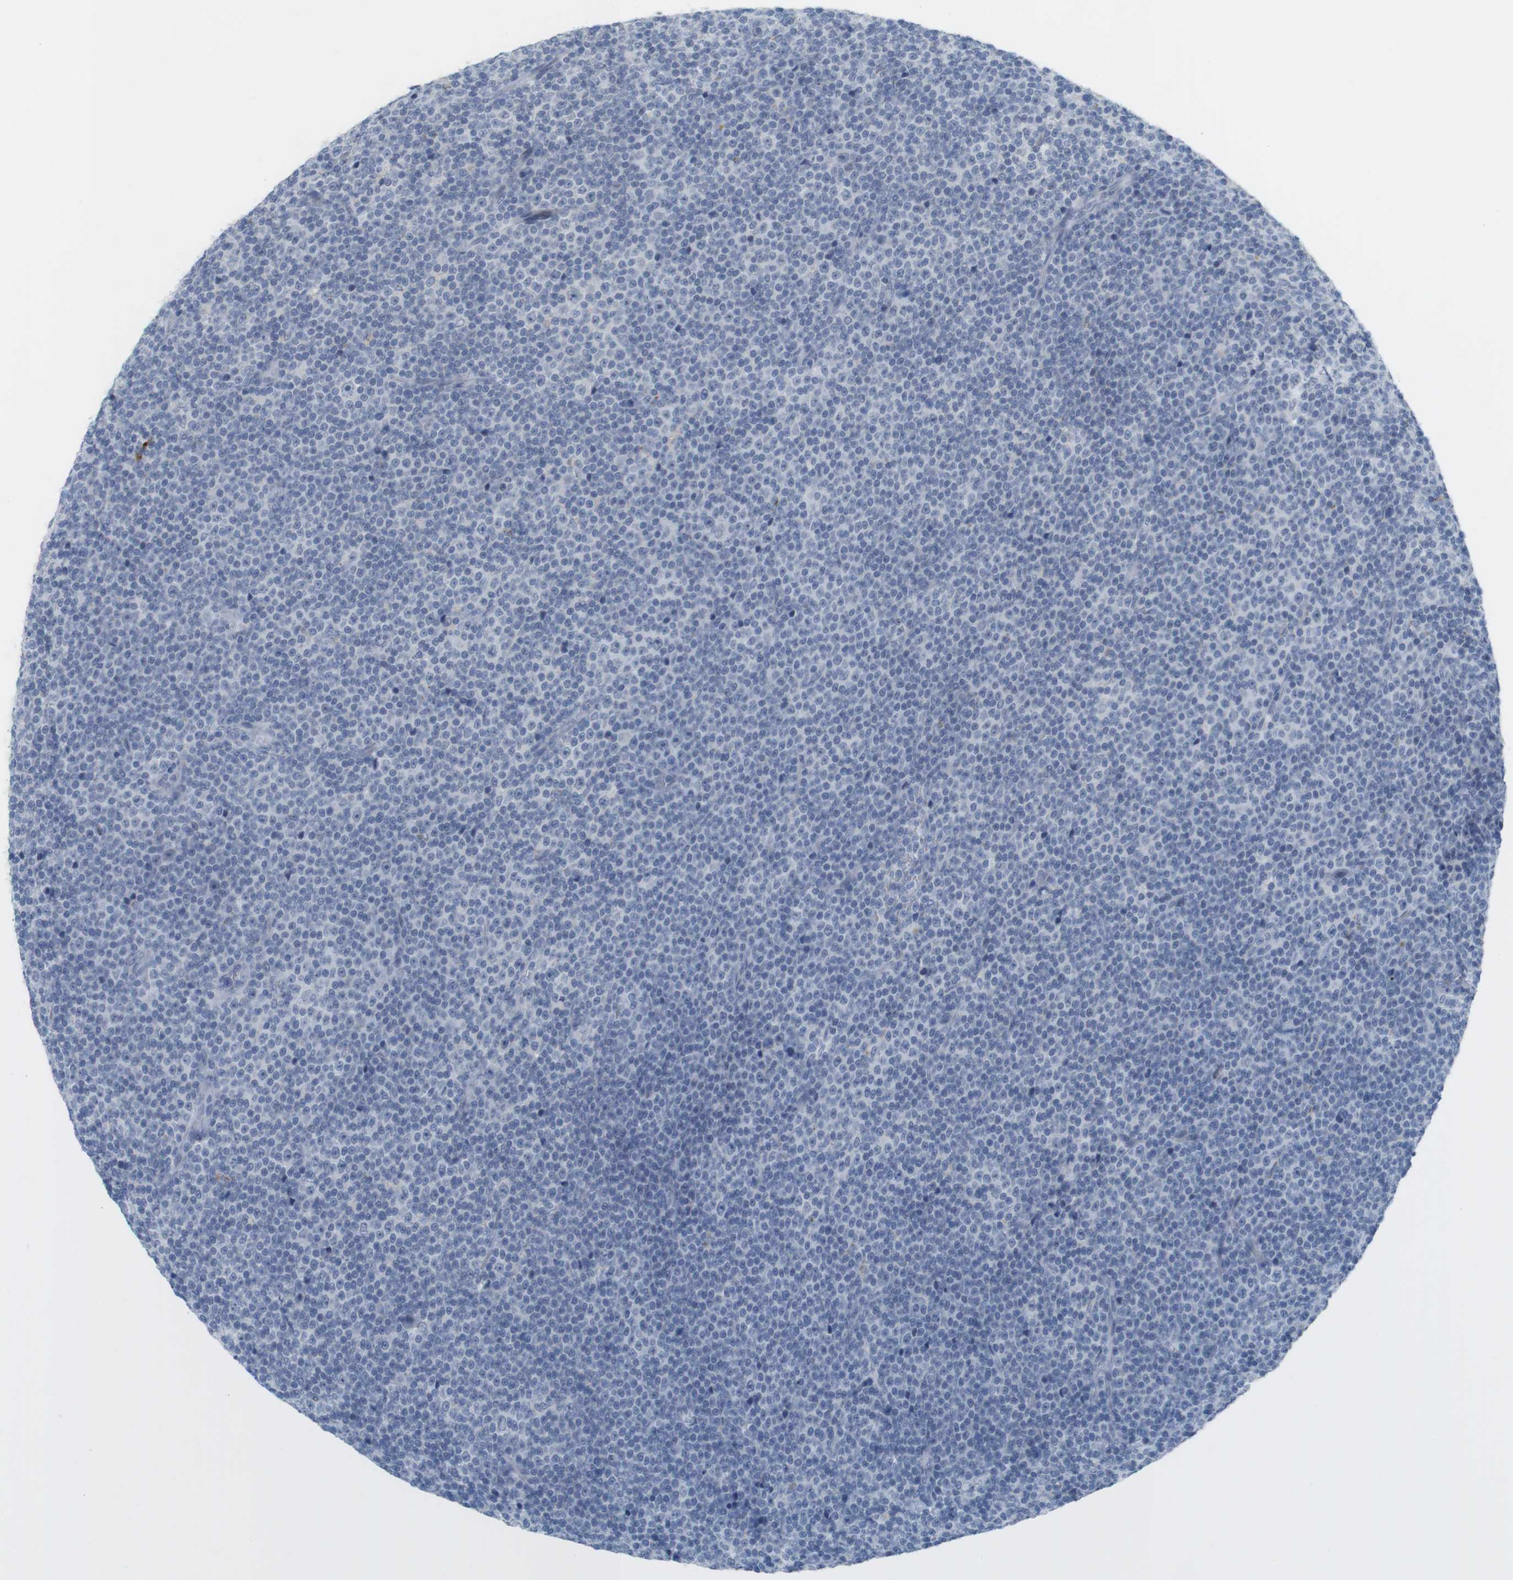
{"staining": {"intensity": "negative", "quantity": "none", "location": "none"}, "tissue": "lymphoma", "cell_type": "Tumor cells", "image_type": "cancer", "snomed": [{"axis": "morphology", "description": "Malignant lymphoma, non-Hodgkin's type, Low grade"}, {"axis": "topography", "description": "Lymph node"}], "caption": "There is no significant positivity in tumor cells of lymphoma.", "gene": "YIPF1", "patient": {"sex": "female", "age": 67}}